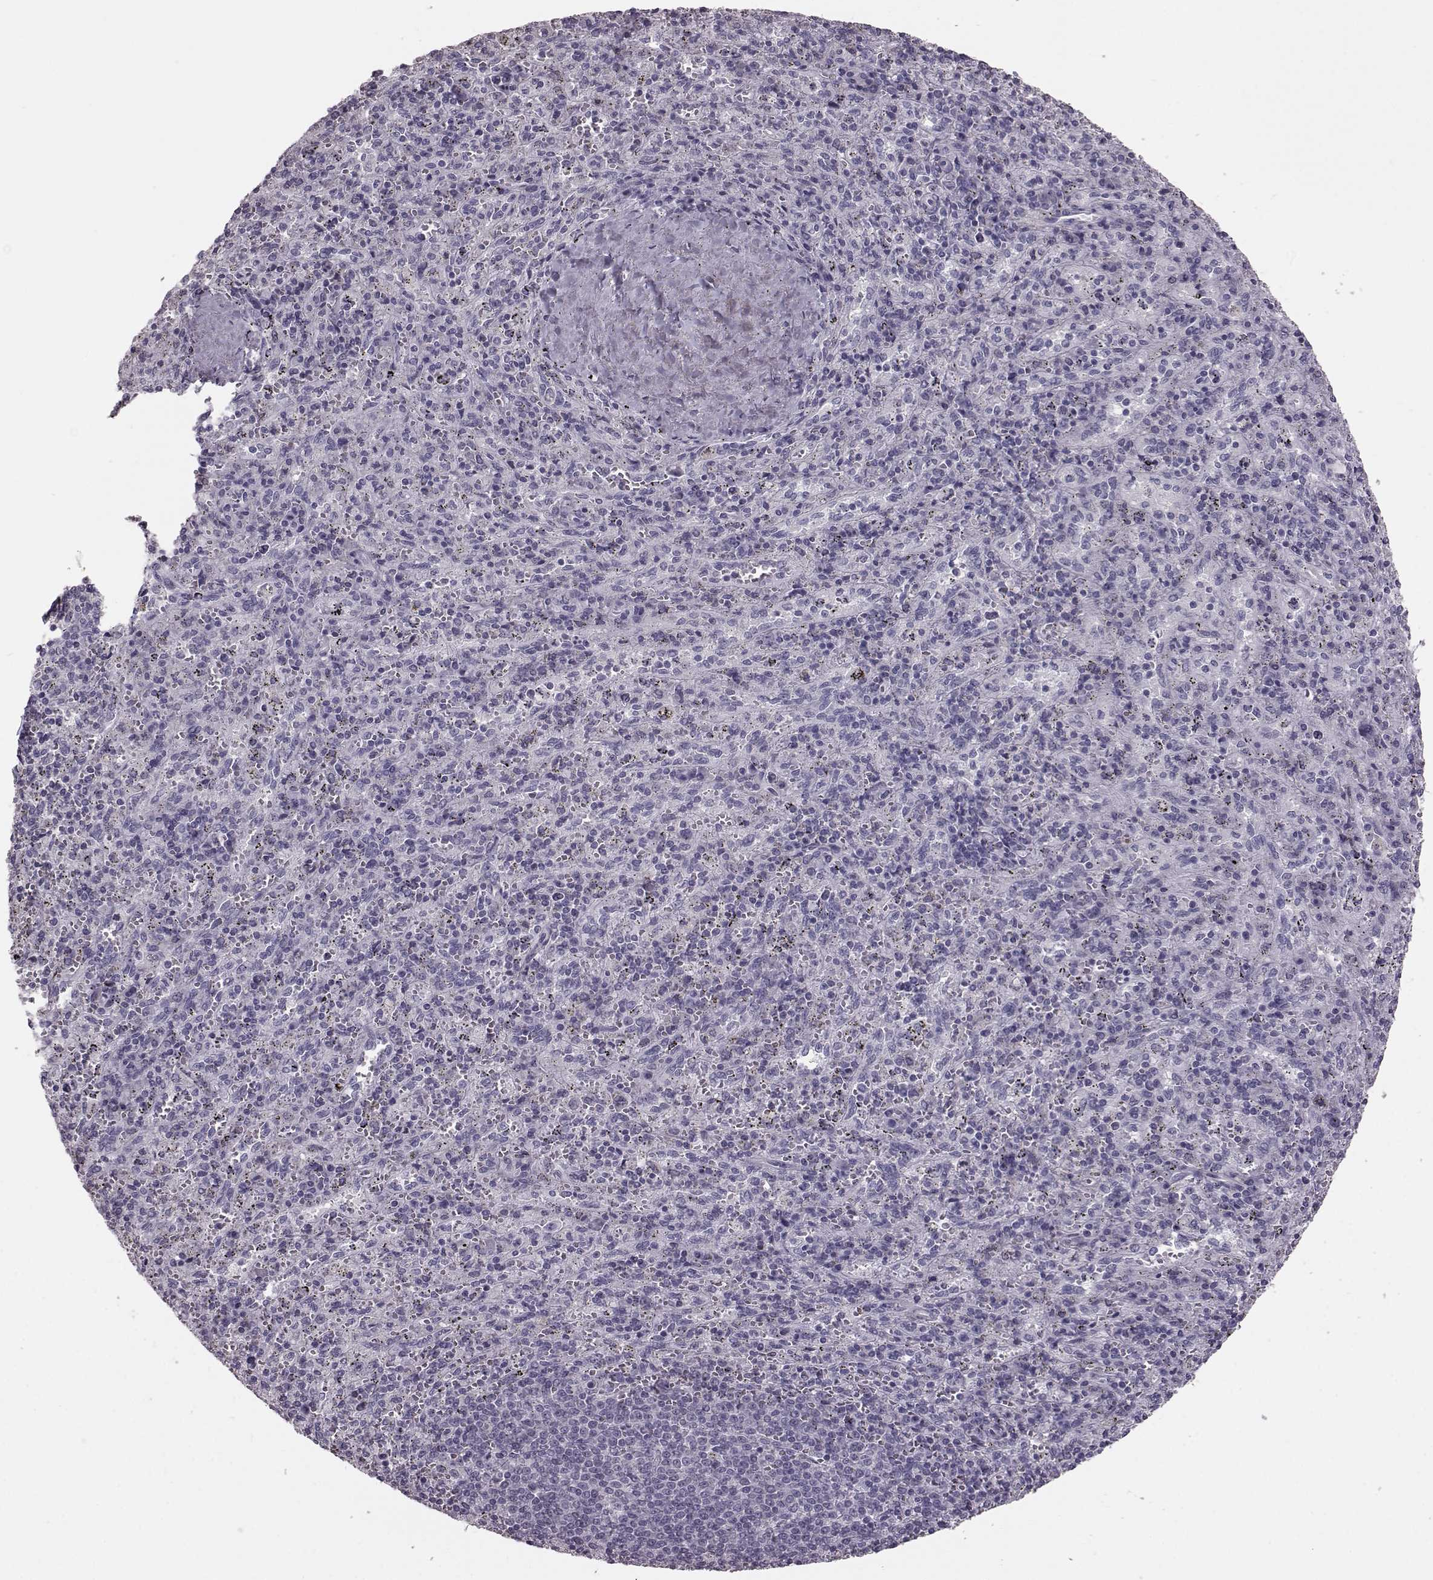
{"staining": {"intensity": "negative", "quantity": "none", "location": "none"}, "tissue": "spleen", "cell_type": "Cells in red pulp", "image_type": "normal", "snomed": [{"axis": "morphology", "description": "Normal tissue, NOS"}, {"axis": "topography", "description": "Spleen"}], "caption": "Spleen was stained to show a protein in brown. There is no significant expression in cells in red pulp. (Stains: DAB (3,3'-diaminobenzidine) IHC with hematoxylin counter stain, Microscopy: brightfield microscopy at high magnification).", "gene": "CRYBA2", "patient": {"sex": "male", "age": 57}}